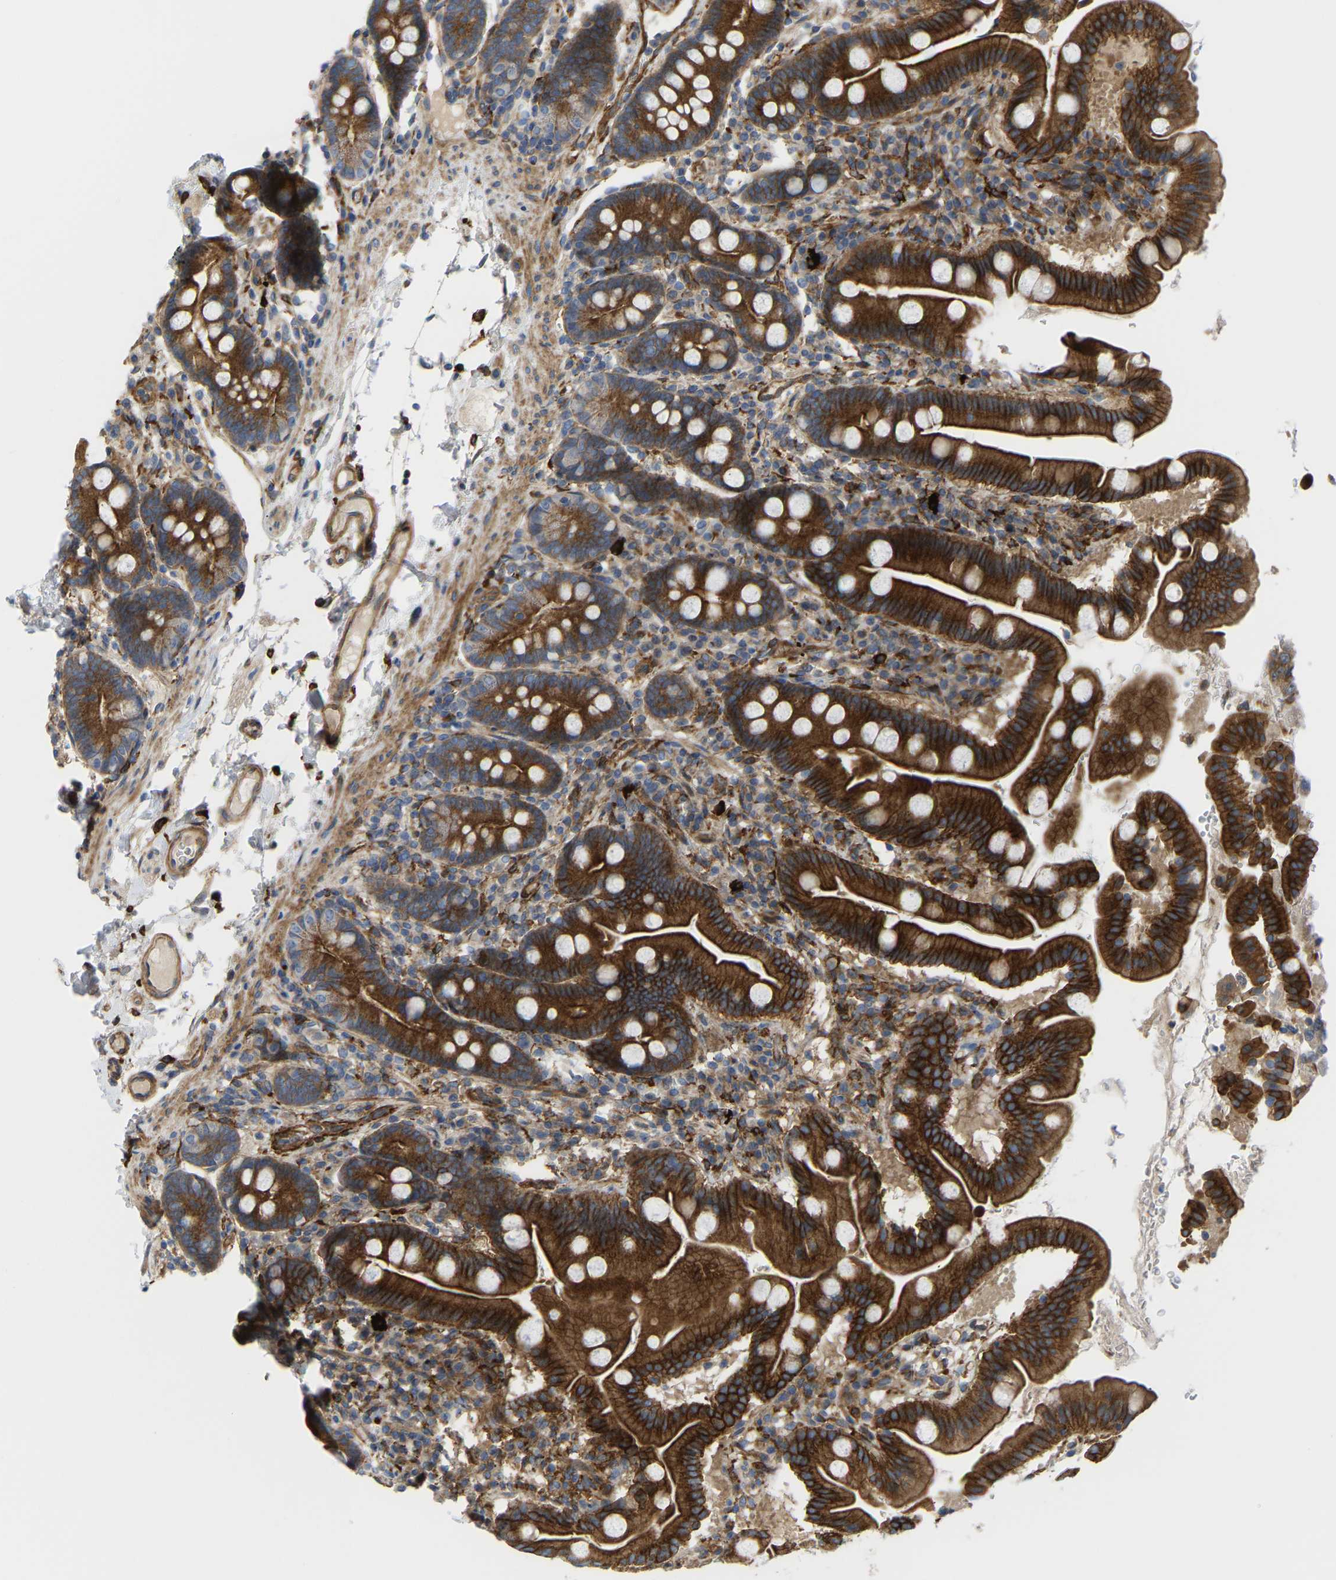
{"staining": {"intensity": "strong", "quantity": ">75%", "location": "cytoplasmic/membranous"}, "tissue": "duodenum", "cell_type": "Glandular cells", "image_type": "normal", "snomed": [{"axis": "morphology", "description": "Normal tissue, NOS"}, {"axis": "topography", "description": "Duodenum"}], "caption": "DAB immunohistochemical staining of benign duodenum demonstrates strong cytoplasmic/membranous protein expression in about >75% of glandular cells. (brown staining indicates protein expression, while blue staining denotes nuclei).", "gene": "PICALM", "patient": {"sex": "male", "age": 50}}